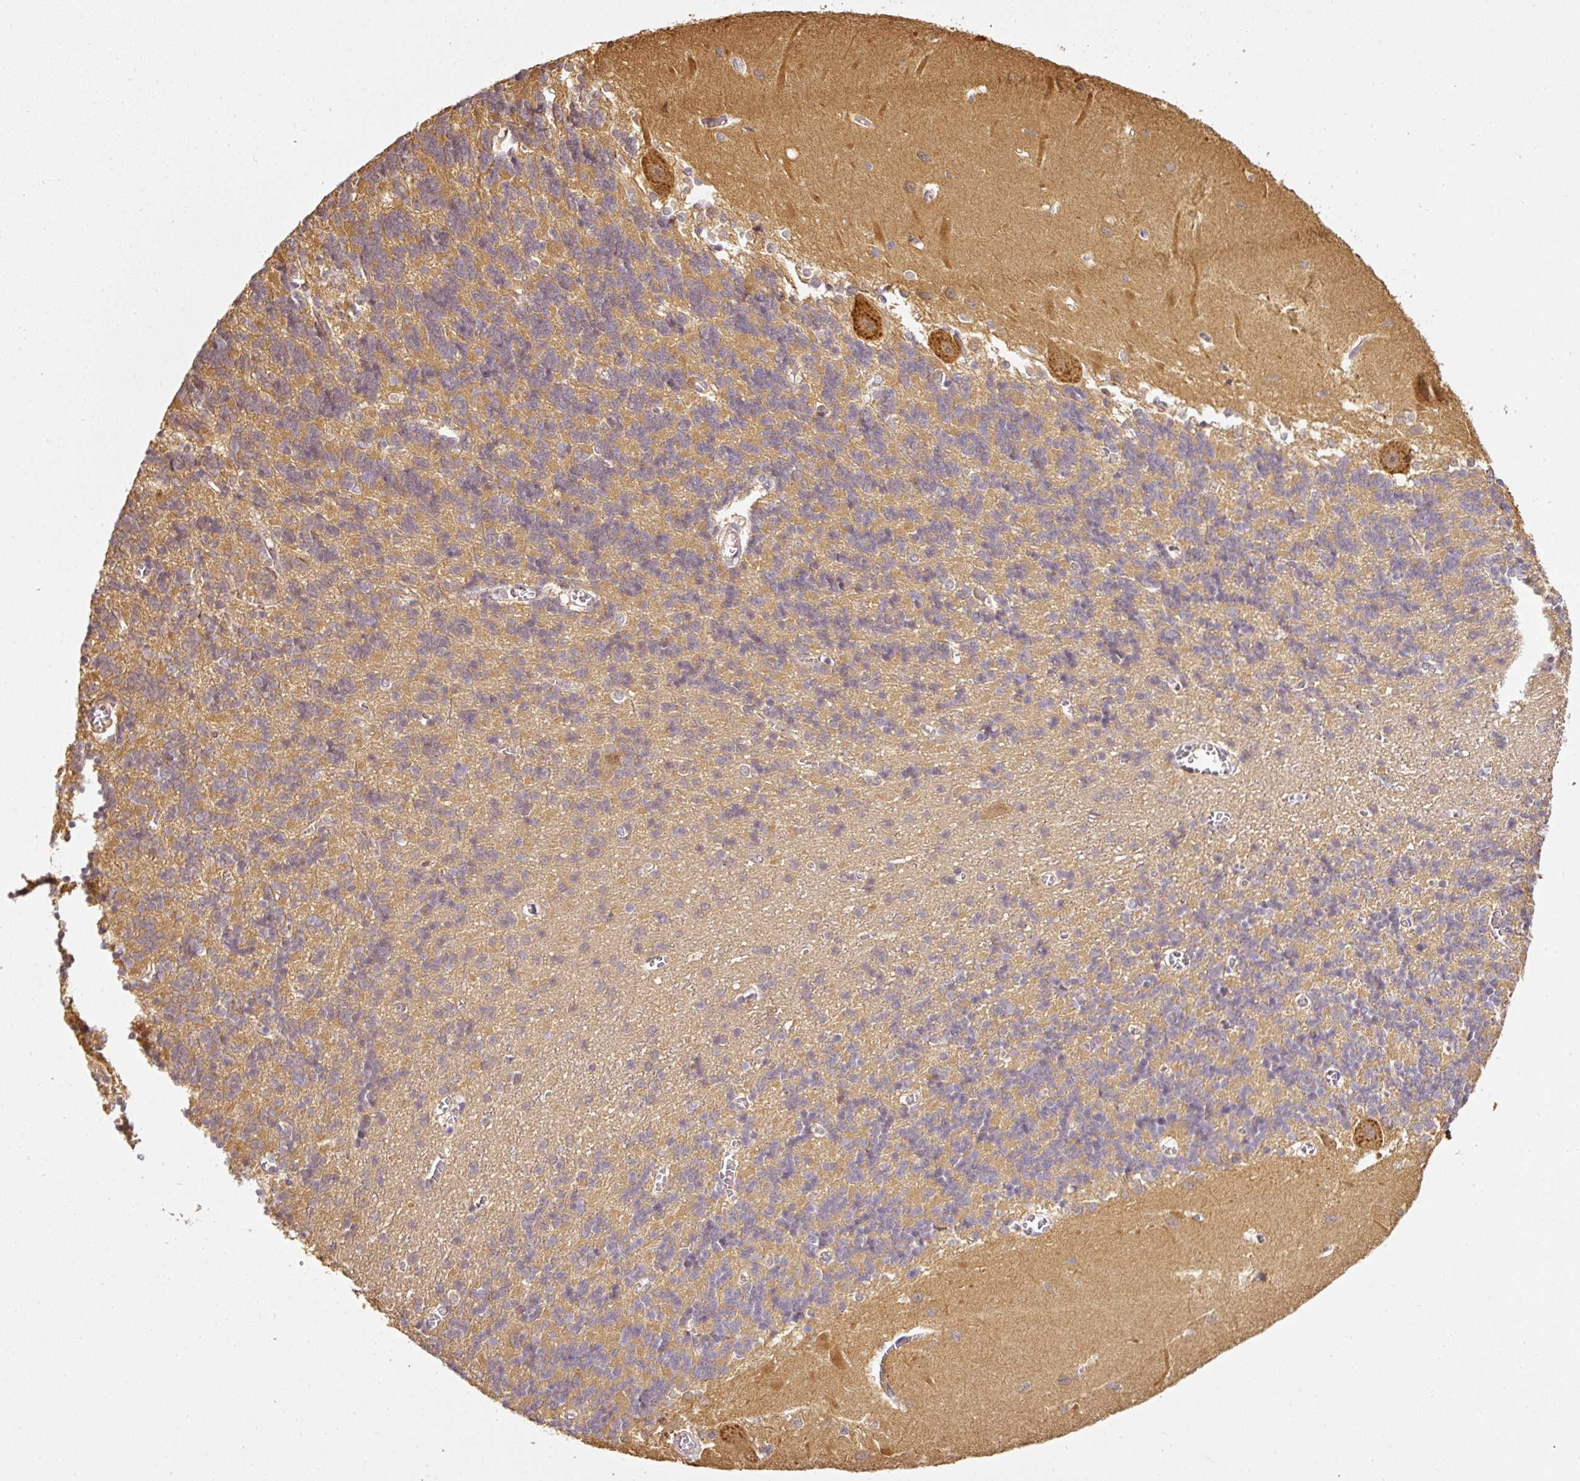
{"staining": {"intensity": "weak", "quantity": "25%-75%", "location": "cytoplasmic/membranous"}, "tissue": "cerebellum", "cell_type": "Cells in granular layer", "image_type": "normal", "snomed": [{"axis": "morphology", "description": "Normal tissue, NOS"}, {"axis": "topography", "description": "Cerebellum"}], "caption": "Immunohistochemical staining of normal human cerebellum displays 25%-75% levels of weak cytoplasmic/membranous protein positivity in approximately 25%-75% of cells in granular layer.", "gene": "ANKRD18A", "patient": {"sex": "male", "age": 37}}